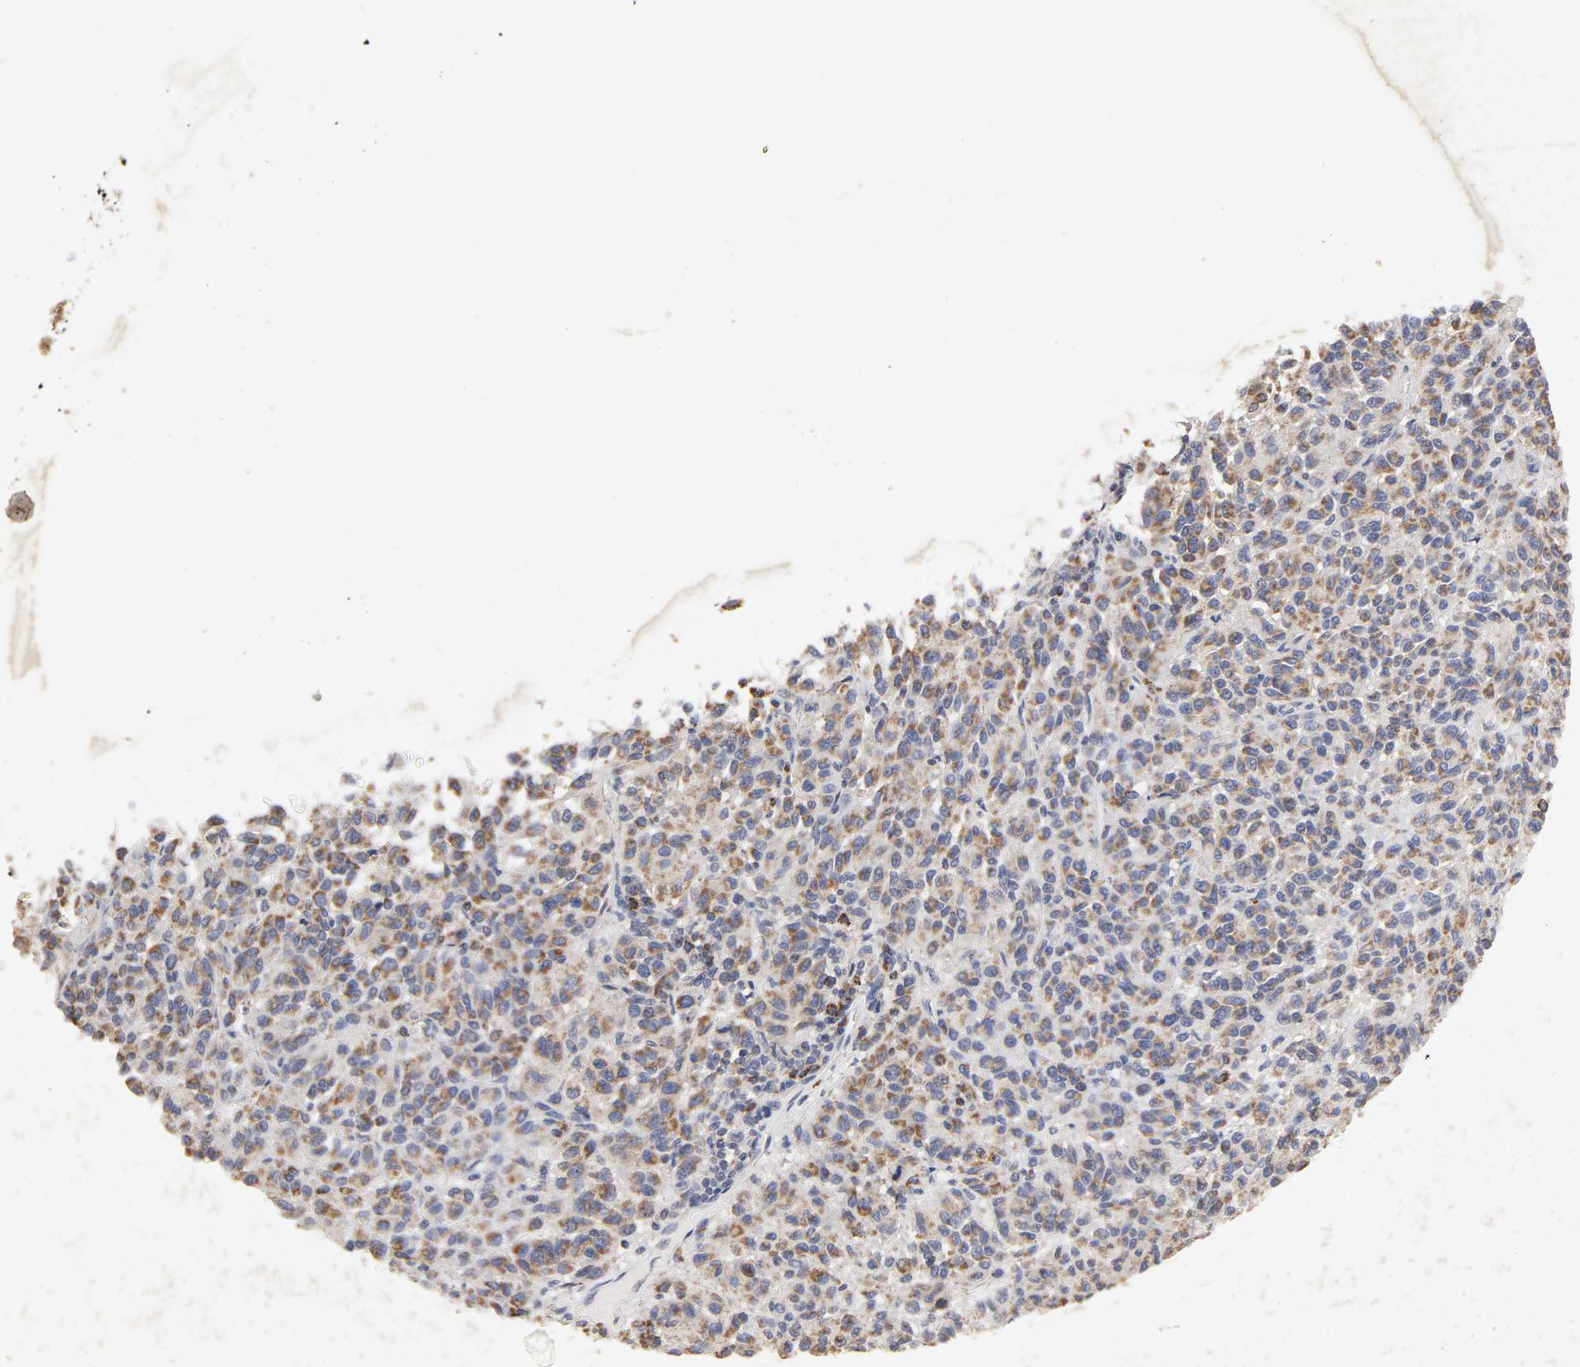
{"staining": {"intensity": "moderate", "quantity": ">75%", "location": "cytoplasmic/membranous"}, "tissue": "melanoma", "cell_type": "Tumor cells", "image_type": "cancer", "snomed": [{"axis": "morphology", "description": "Malignant melanoma, Metastatic site"}, {"axis": "topography", "description": "Lung"}], "caption": "Immunohistochemistry (IHC) histopathology image of neoplastic tissue: human malignant melanoma (metastatic site) stained using immunohistochemistry demonstrates medium levels of moderate protein expression localized specifically in the cytoplasmic/membranous of tumor cells, appearing as a cytoplasmic/membranous brown color.", "gene": "CYCS", "patient": {"sex": "male", "age": 64}}